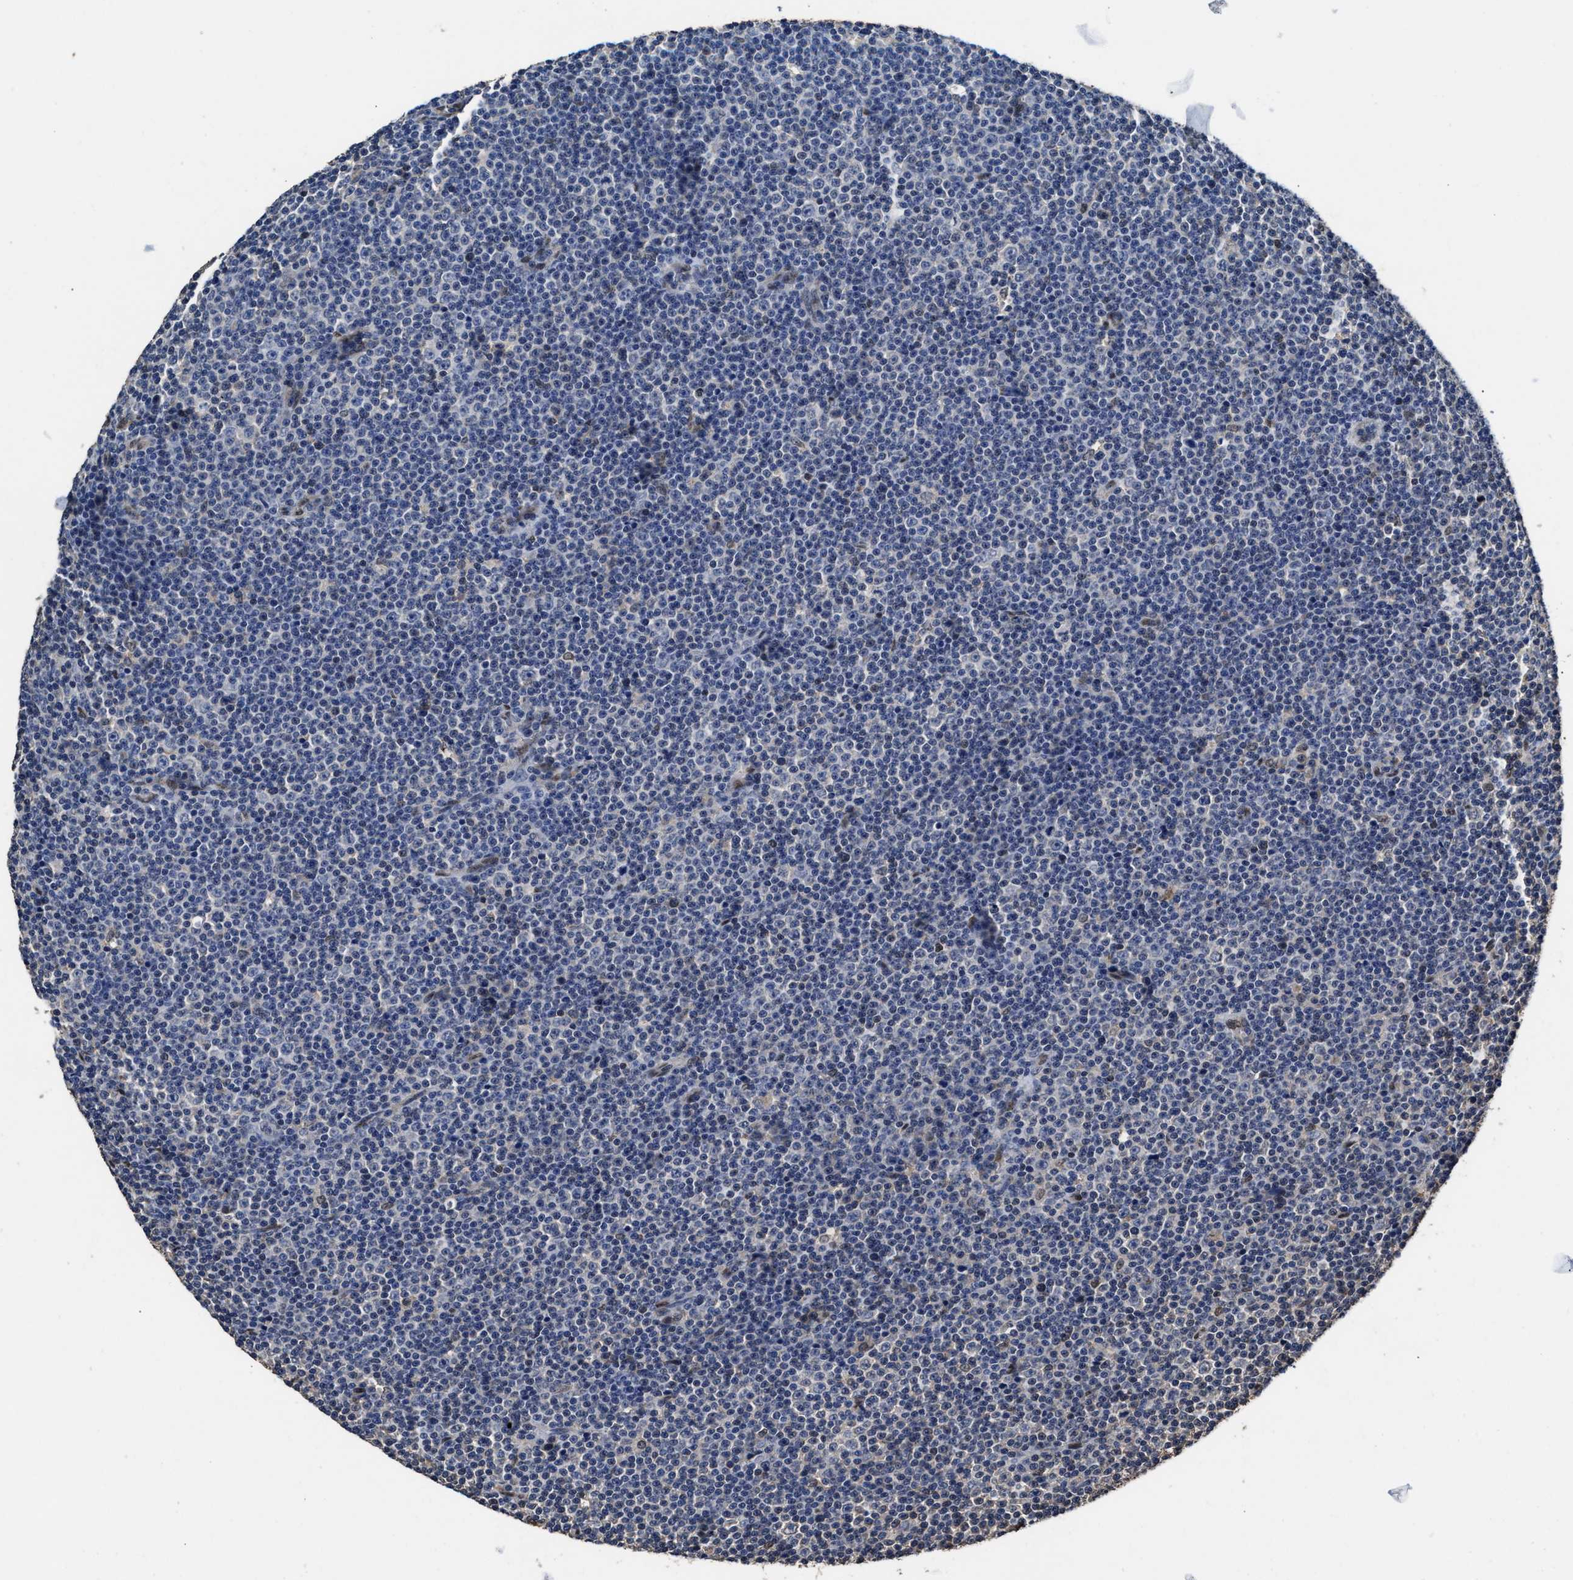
{"staining": {"intensity": "negative", "quantity": "none", "location": "none"}, "tissue": "lymphoma", "cell_type": "Tumor cells", "image_type": "cancer", "snomed": [{"axis": "morphology", "description": "Malignant lymphoma, non-Hodgkin's type, Low grade"}, {"axis": "topography", "description": "Lymph node"}], "caption": "Micrograph shows no protein expression in tumor cells of malignant lymphoma, non-Hodgkin's type (low-grade) tissue.", "gene": "YWHAE", "patient": {"sex": "female", "age": 67}}